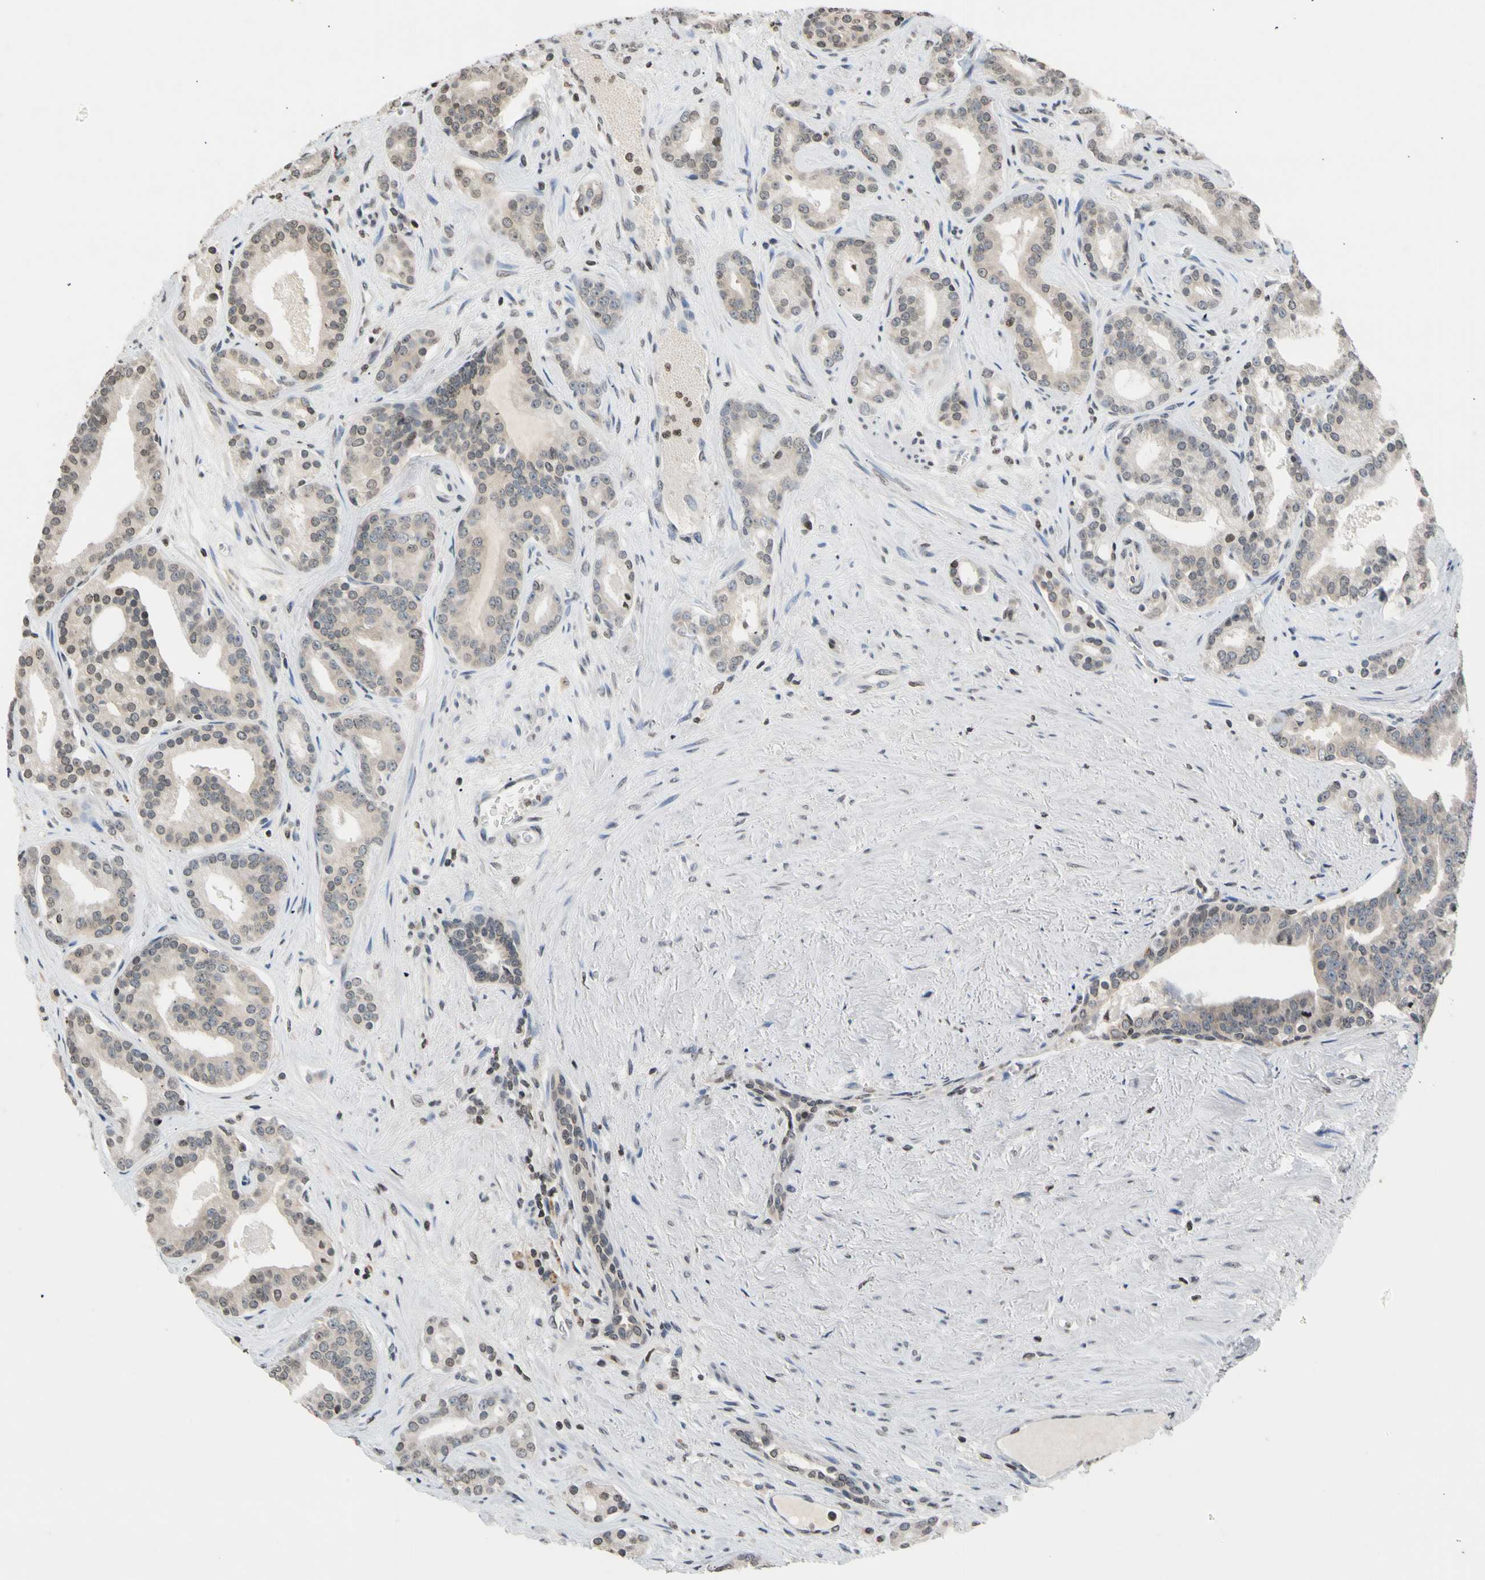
{"staining": {"intensity": "weak", "quantity": ">75%", "location": "cytoplasmic/membranous"}, "tissue": "prostate cancer", "cell_type": "Tumor cells", "image_type": "cancer", "snomed": [{"axis": "morphology", "description": "Adenocarcinoma, Low grade"}, {"axis": "topography", "description": "Prostate"}], "caption": "The photomicrograph displays immunohistochemical staining of prostate cancer. There is weak cytoplasmic/membranous staining is seen in about >75% of tumor cells.", "gene": "GPX4", "patient": {"sex": "male", "age": 63}}